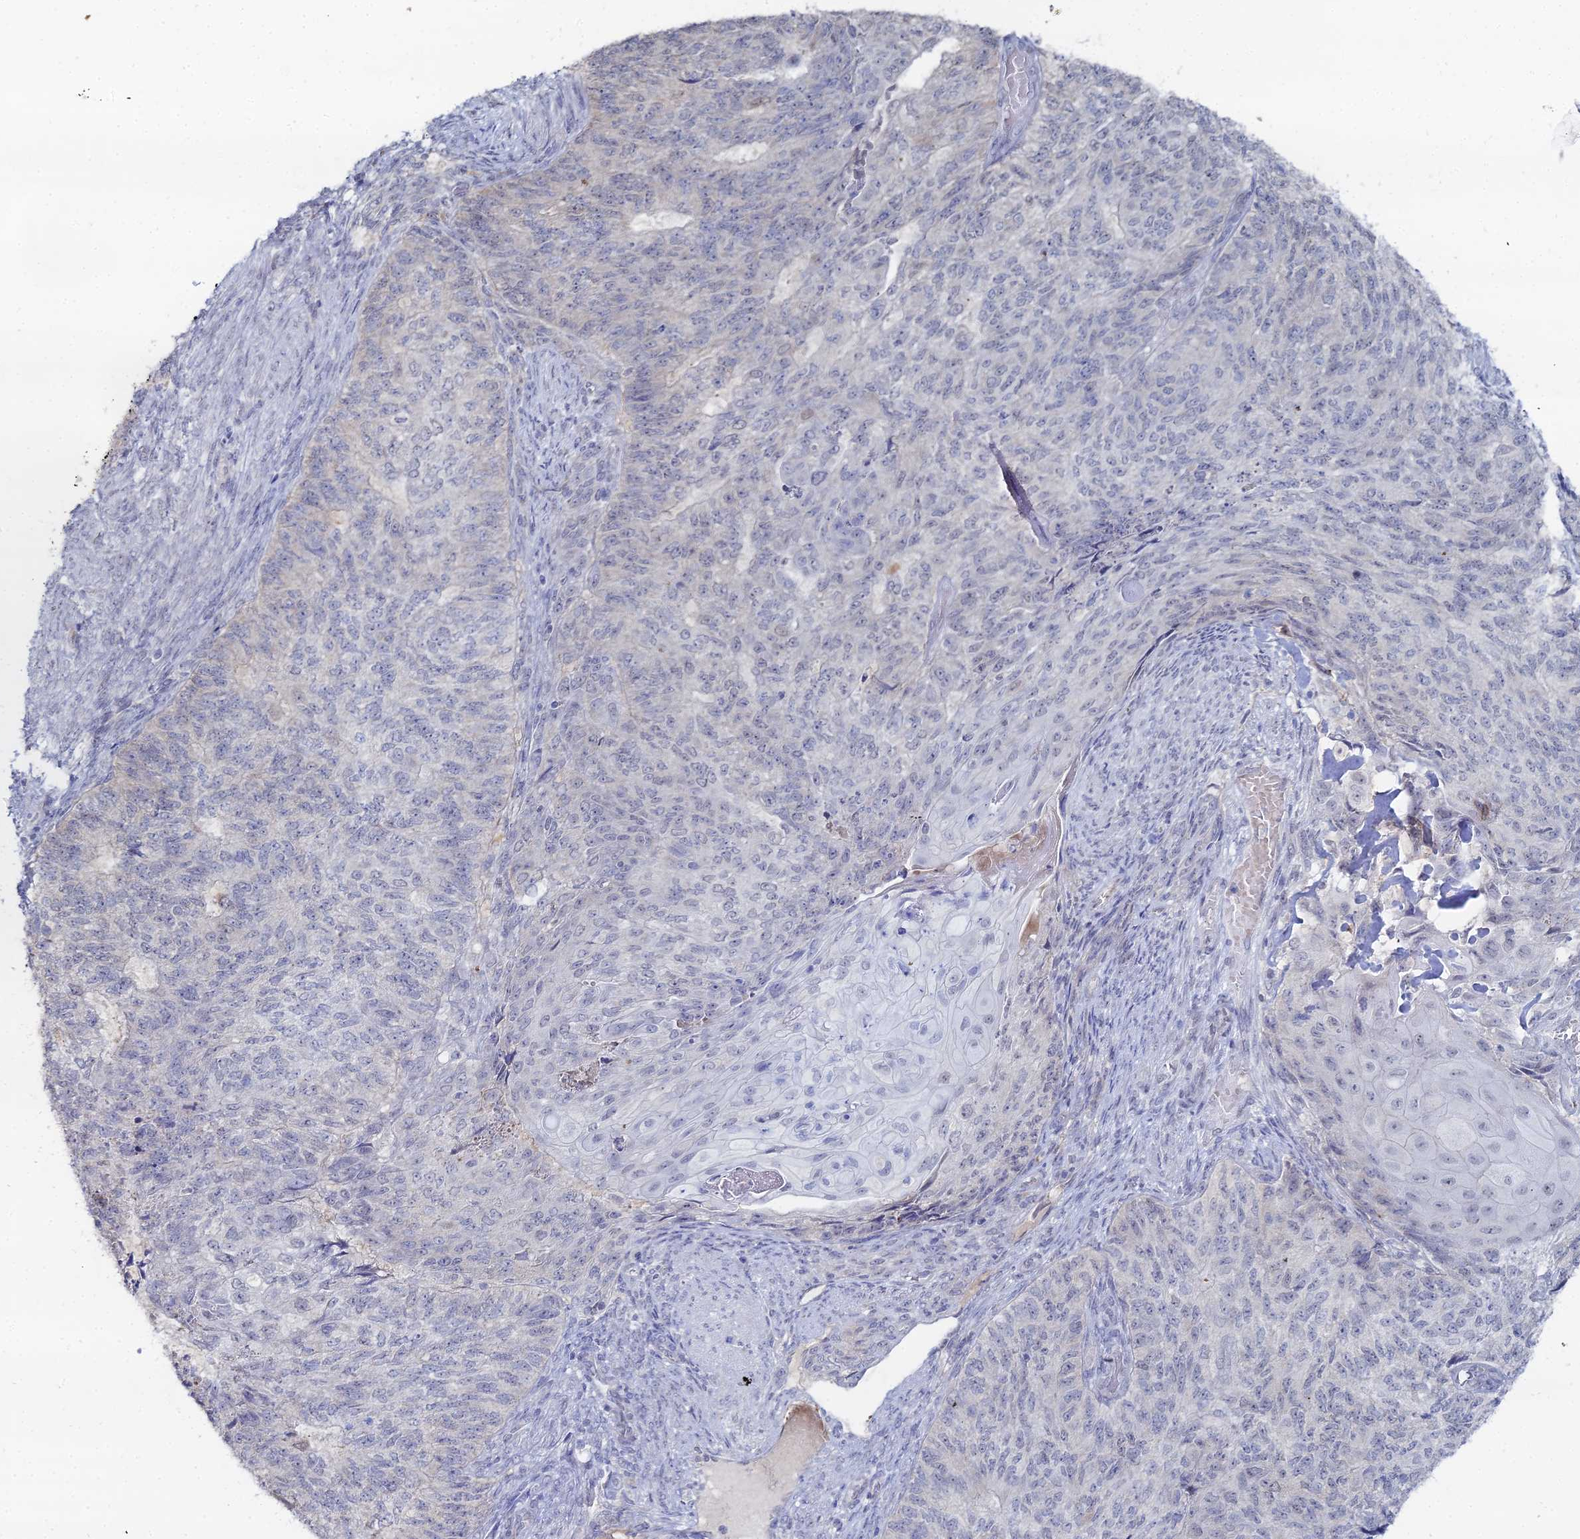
{"staining": {"intensity": "negative", "quantity": "none", "location": "none"}, "tissue": "endometrial cancer", "cell_type": "Tumor cells", "image_type": "cancer", "snomed": [{"axis": "morphology", "description": "Adenocarcinoma, NOS"}, {"axis": "topography", "description": "Endometrium"}], "caption": "Immunohistochemistry (IHC) of adenocarcinoma (endometrial) shows no positivity in tumor cells.", "gene": "THAP4", "patient": {"sex": "female", "age": 32}}